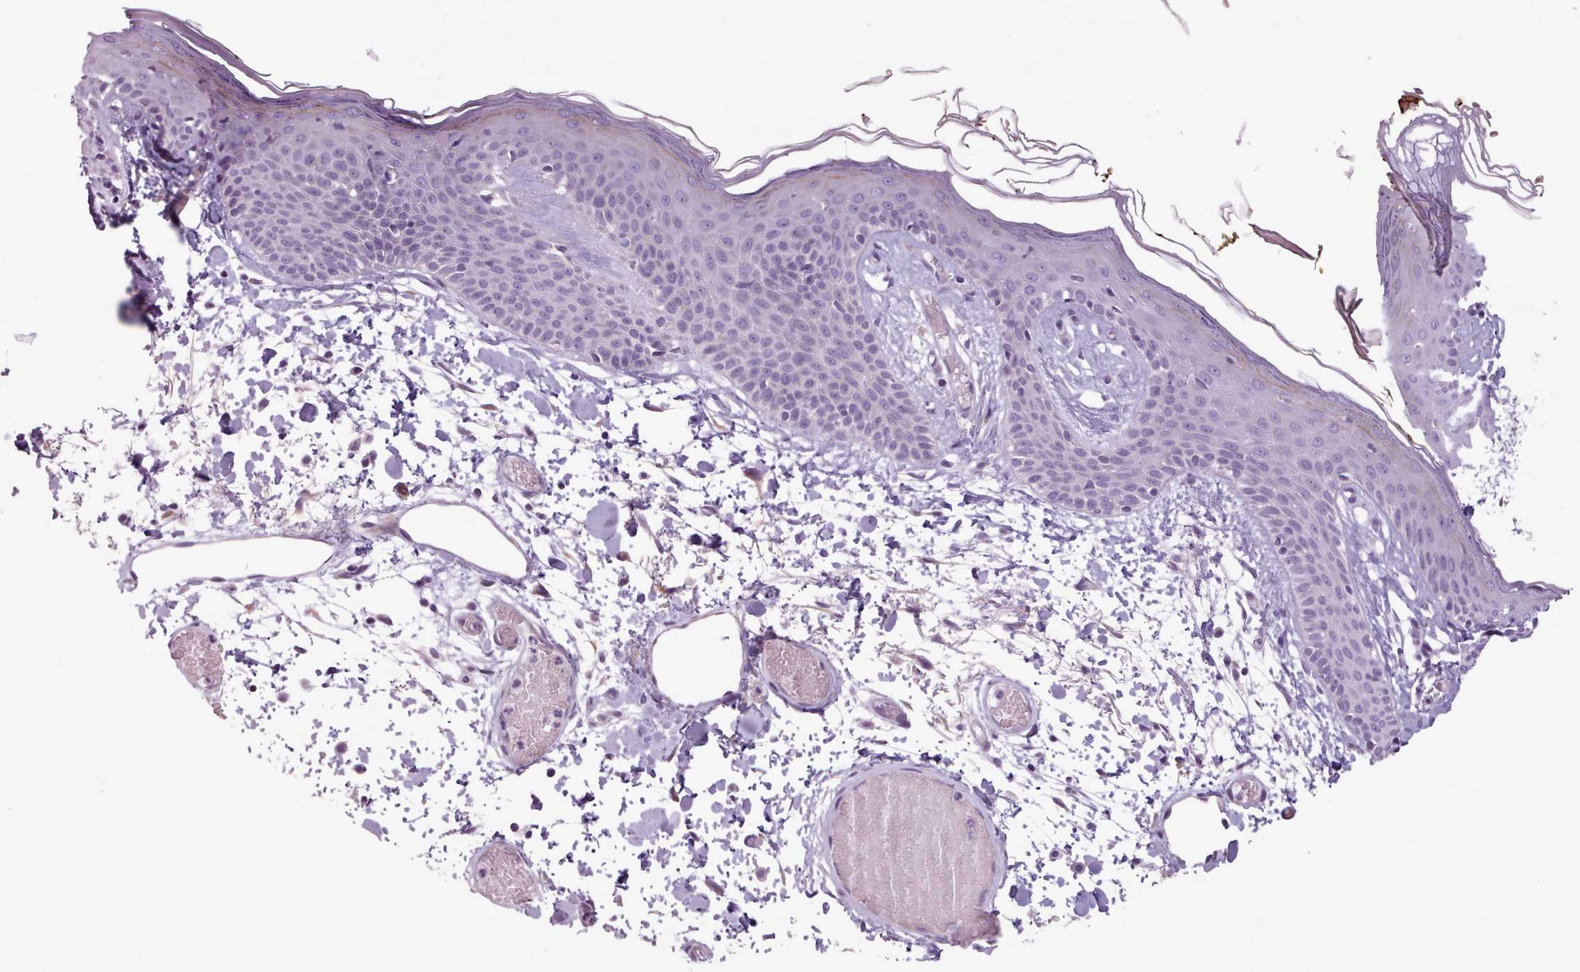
{"staining": {"intensity": "negative", "quantity": "none", "location": "none"}, "tissue": "skin", "cell_type": "Fibroblasts", "image_type": "normal", "snomed": [{"axis": "morphology", "description": "Normal tissue, NOS"}, {"axis": "topography", "description": "Skin"}], "caption": "IHC of unremarkable human skin displays no positivity in fibroblasts. The staining is performed using DAB (3,3'-diaminobenzidine) brown chromogen with nuclei counter-stained in using hematoxylin.", "gene": "AVL9", "patient": {"sex": "male", "age": 79}}